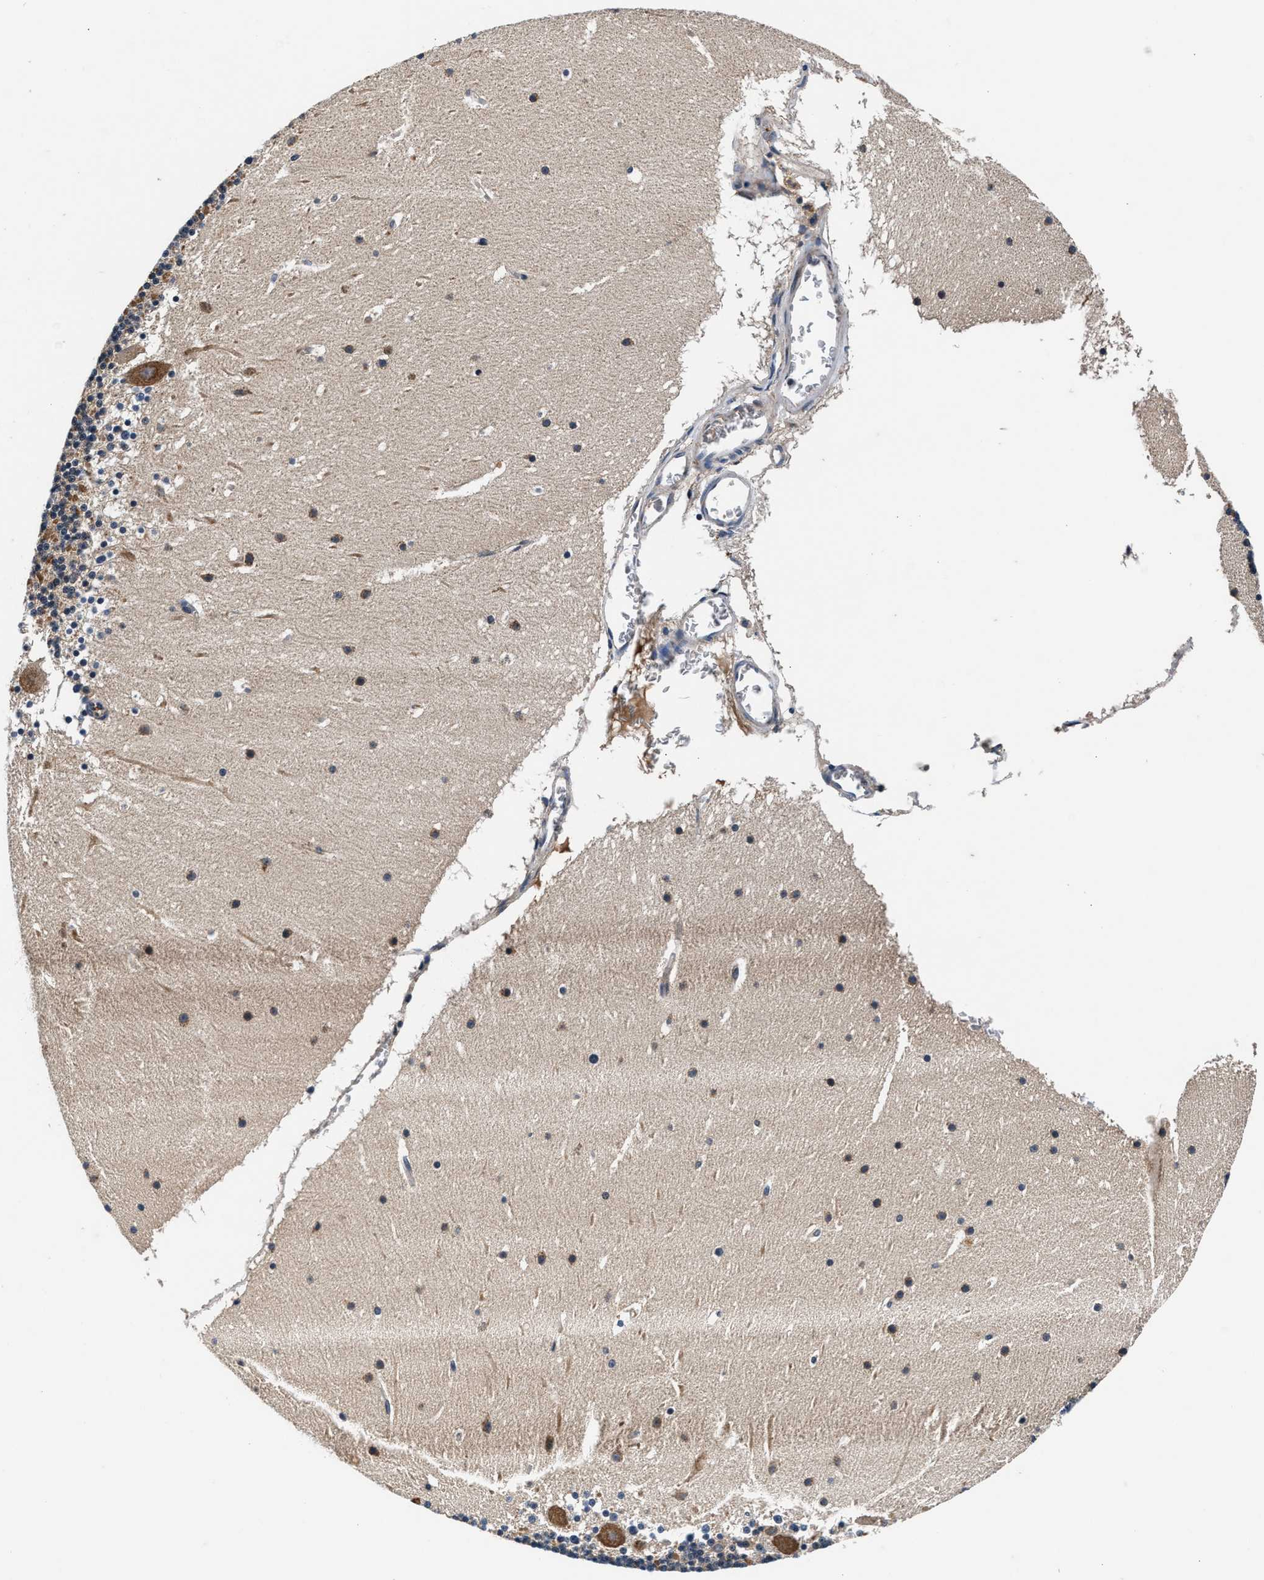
{"staining": {"intensity": "moderate", "quantity": "<25%", "location": "cytoplasmic/membranous"}, "tissue": "cerebellum", "cell_type": "Cells in granular layer", "image_type": "normal", "snomed": [{"axis": "morphology", "description": "Normal tissue, NOS"}, {"axis": "topography", "description": "Cerebellum"}], "caption": "Immunohistochemical staining of normal human cerebellum exhibits <25% levels of moderate cytoplasmic/membranous protein expression in approximately <25% of cells in granular layer.", "gene": "IMMT", "patient": {"sex": "male", "age": 45}}